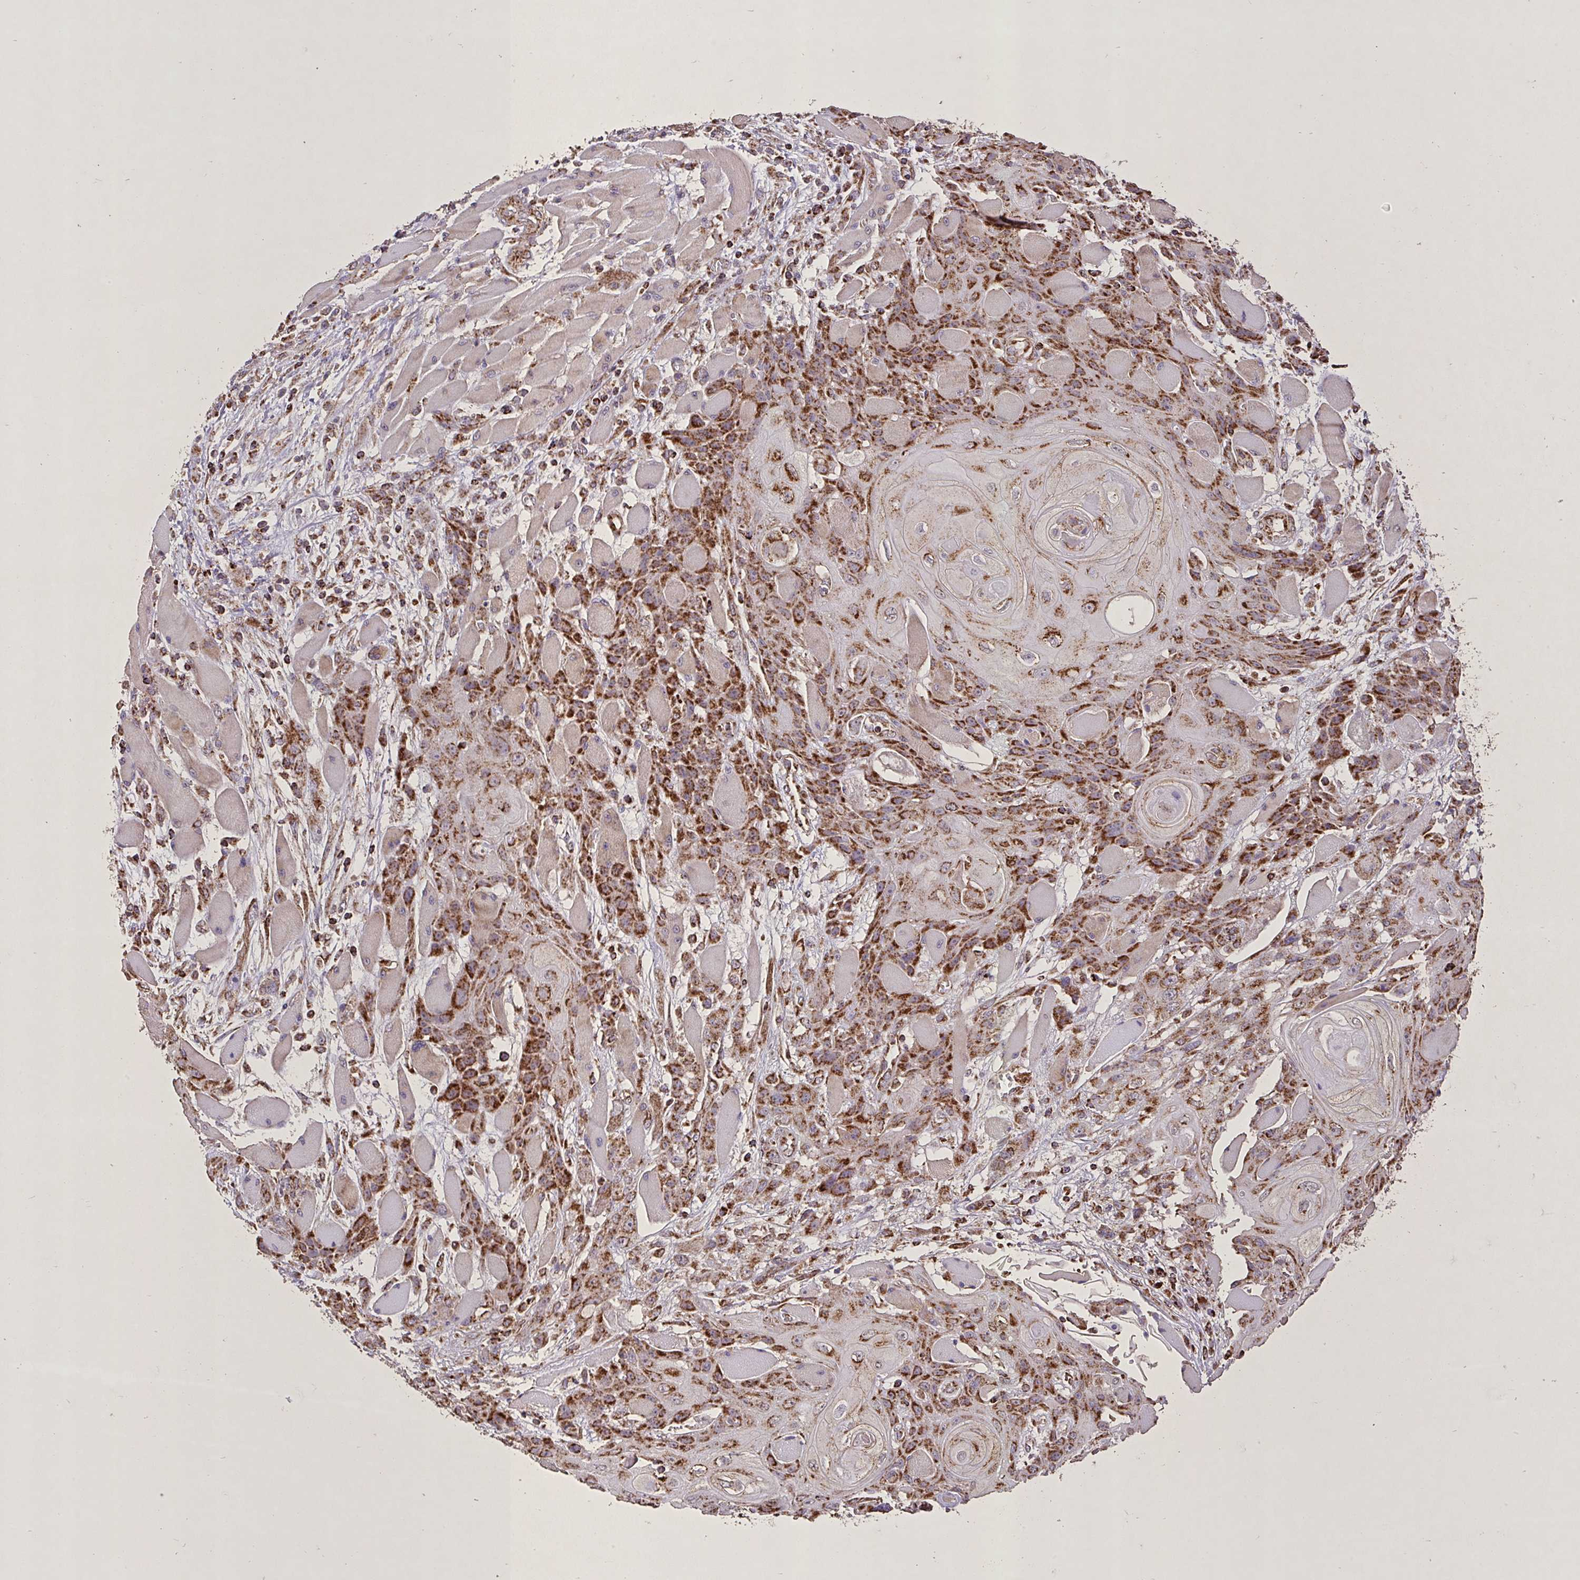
{"staining": {"intensity": "strong", "quantity": ">75%", "location": "cytoplasmic/membranous"}, "tissue": "head and neck cancer", "cell_type": "Tumor cells", "image_type": "cancer", "snomed": [{"axis": "morphology", "description": "Squamous cell carcinoma, NOS"}, {"axis": "topography", "description": "Head-Neck"}], "caption": "This photomicrograph demonstrates IHC staining of squamous cell carcinoma (head and neck), with high strong cytoplasmic/membranous expression in about >75% of tumor cells.", "gene": "AGK", "patient": {"sex": "female", "age": 43}}